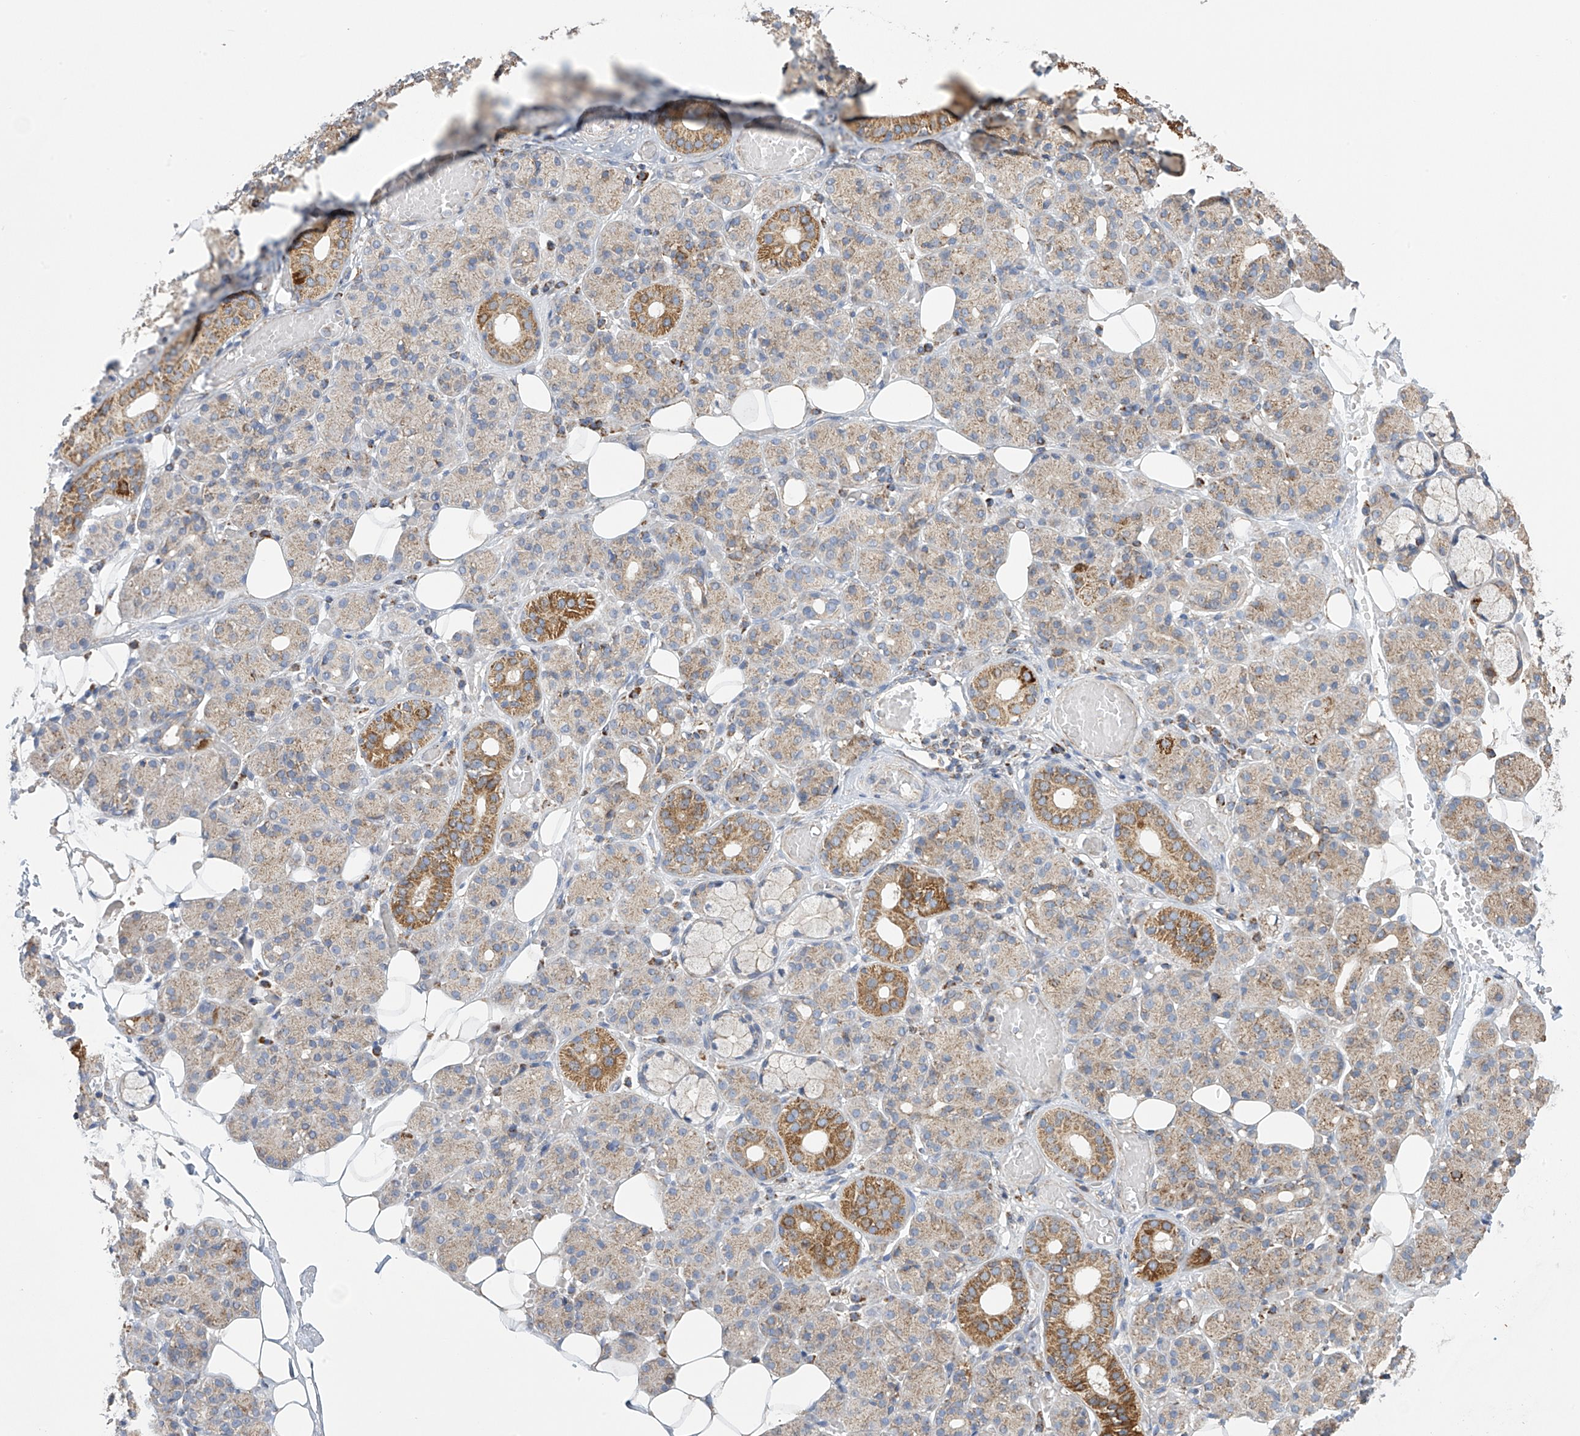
{"staining": {"intensity": "moderate", "quantity": "25%-75%", "location": "cytoplasmic/membranous"}, "tissue": "salivary gland", "cell_type": "Glandular cells", "image_type": "normal", "snomed": [{"axis": "morphology", "description": "Normal tissue, NOS"}, {"axis": "topography", "description": "Salivary gland"}], "caption": "Human salivary gland stained for a protein (brown) reveals moderate cytoplasmic/membranous positive staining in approximately 25%-75% of glandular cells.", "gene": "PNPT1", "patient": {"sex": "male", "age": 63}}